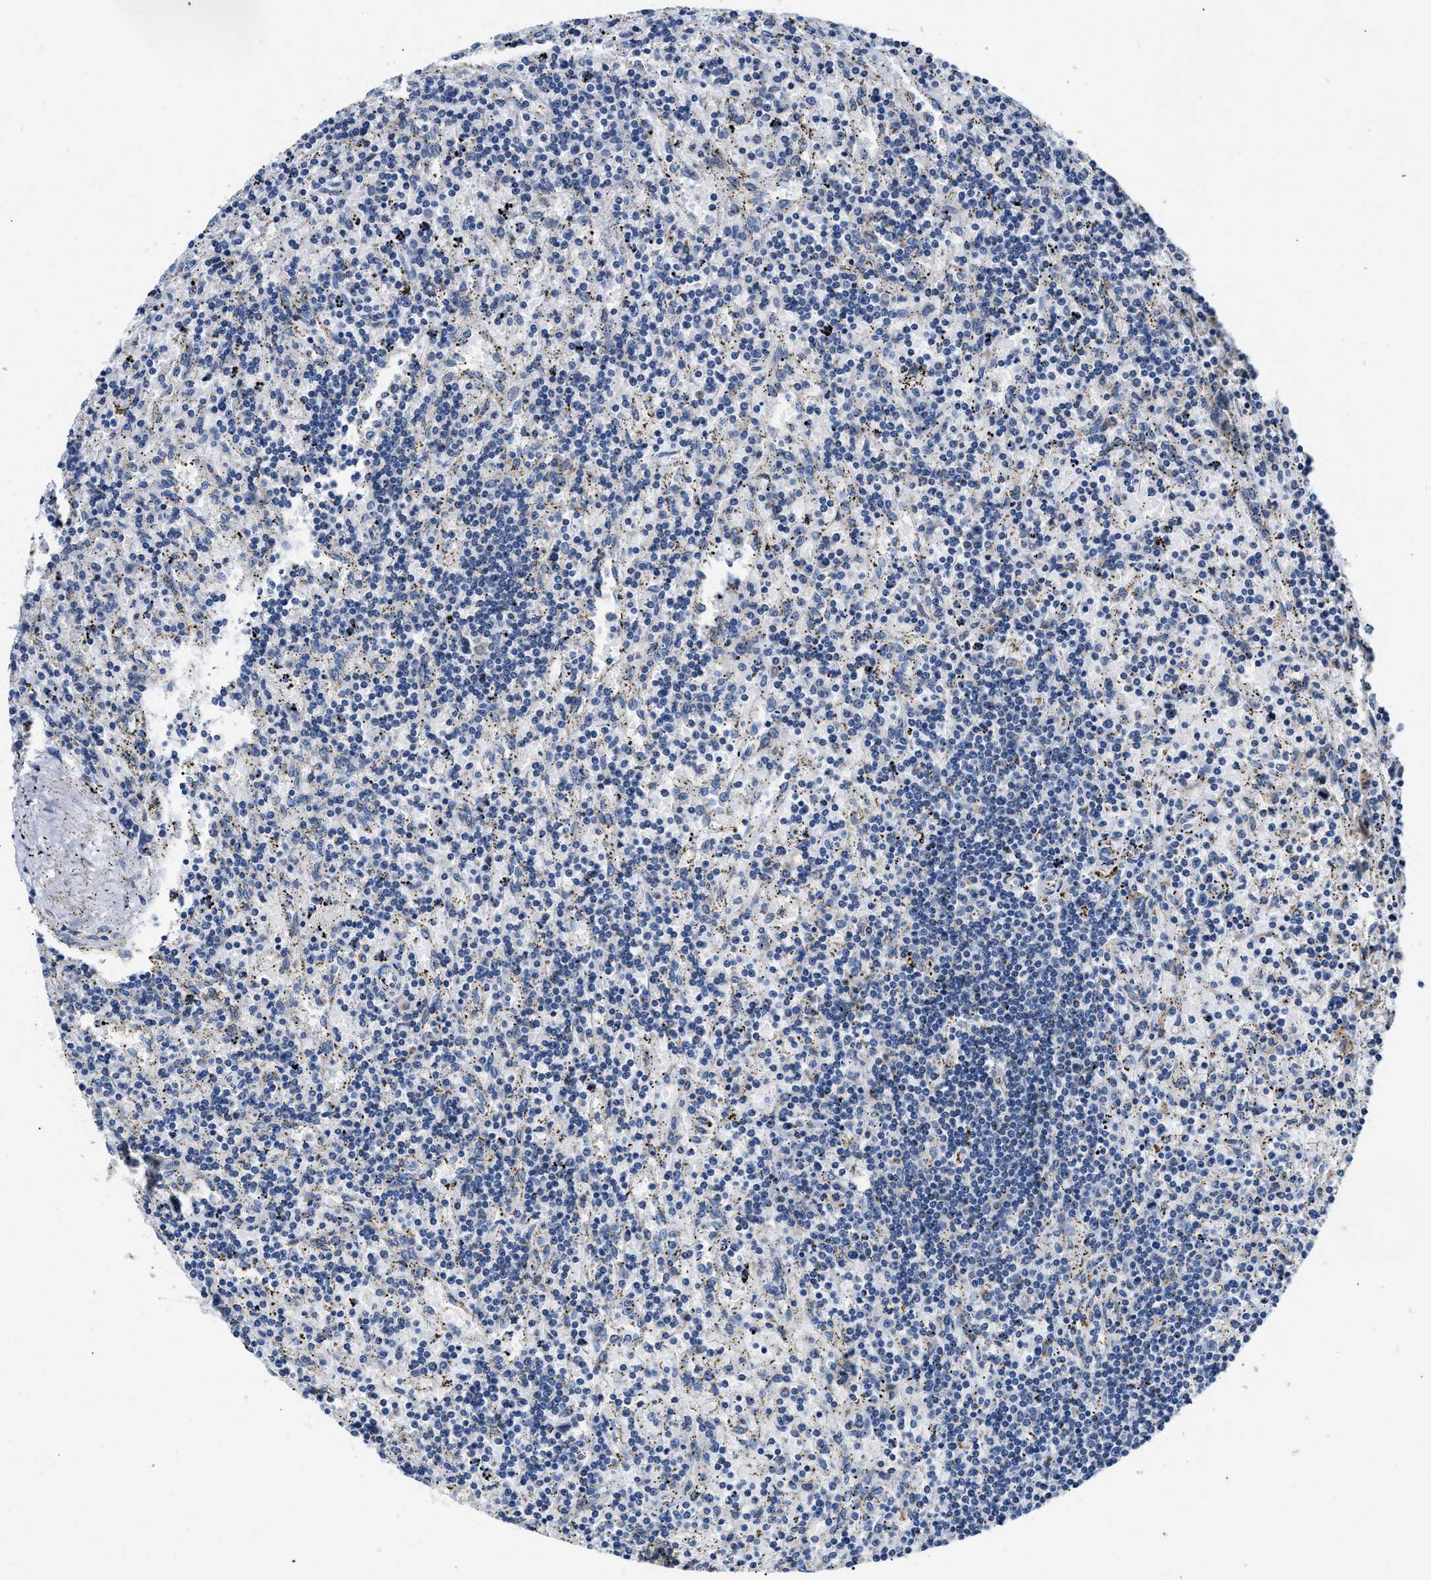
{"staining": {"intensity": "negative", "quantity": "none", "location": "none"}, "tissue": "lymphoma", "cell_type": "Tumor cells", "image_type": "cancer", "snomed": [{"axis": "morphology", "description": "Malignant lymphoma, non-Hodgkin's type, Low grade"}, {"axis": "topography", "description": "Spleen"}], "caption": "Photomicrograph shows no significant protein staining in tumor cells of lymphoma.", "gene": "ACADVL", "patient": {"sex": "male", "age": 76}}